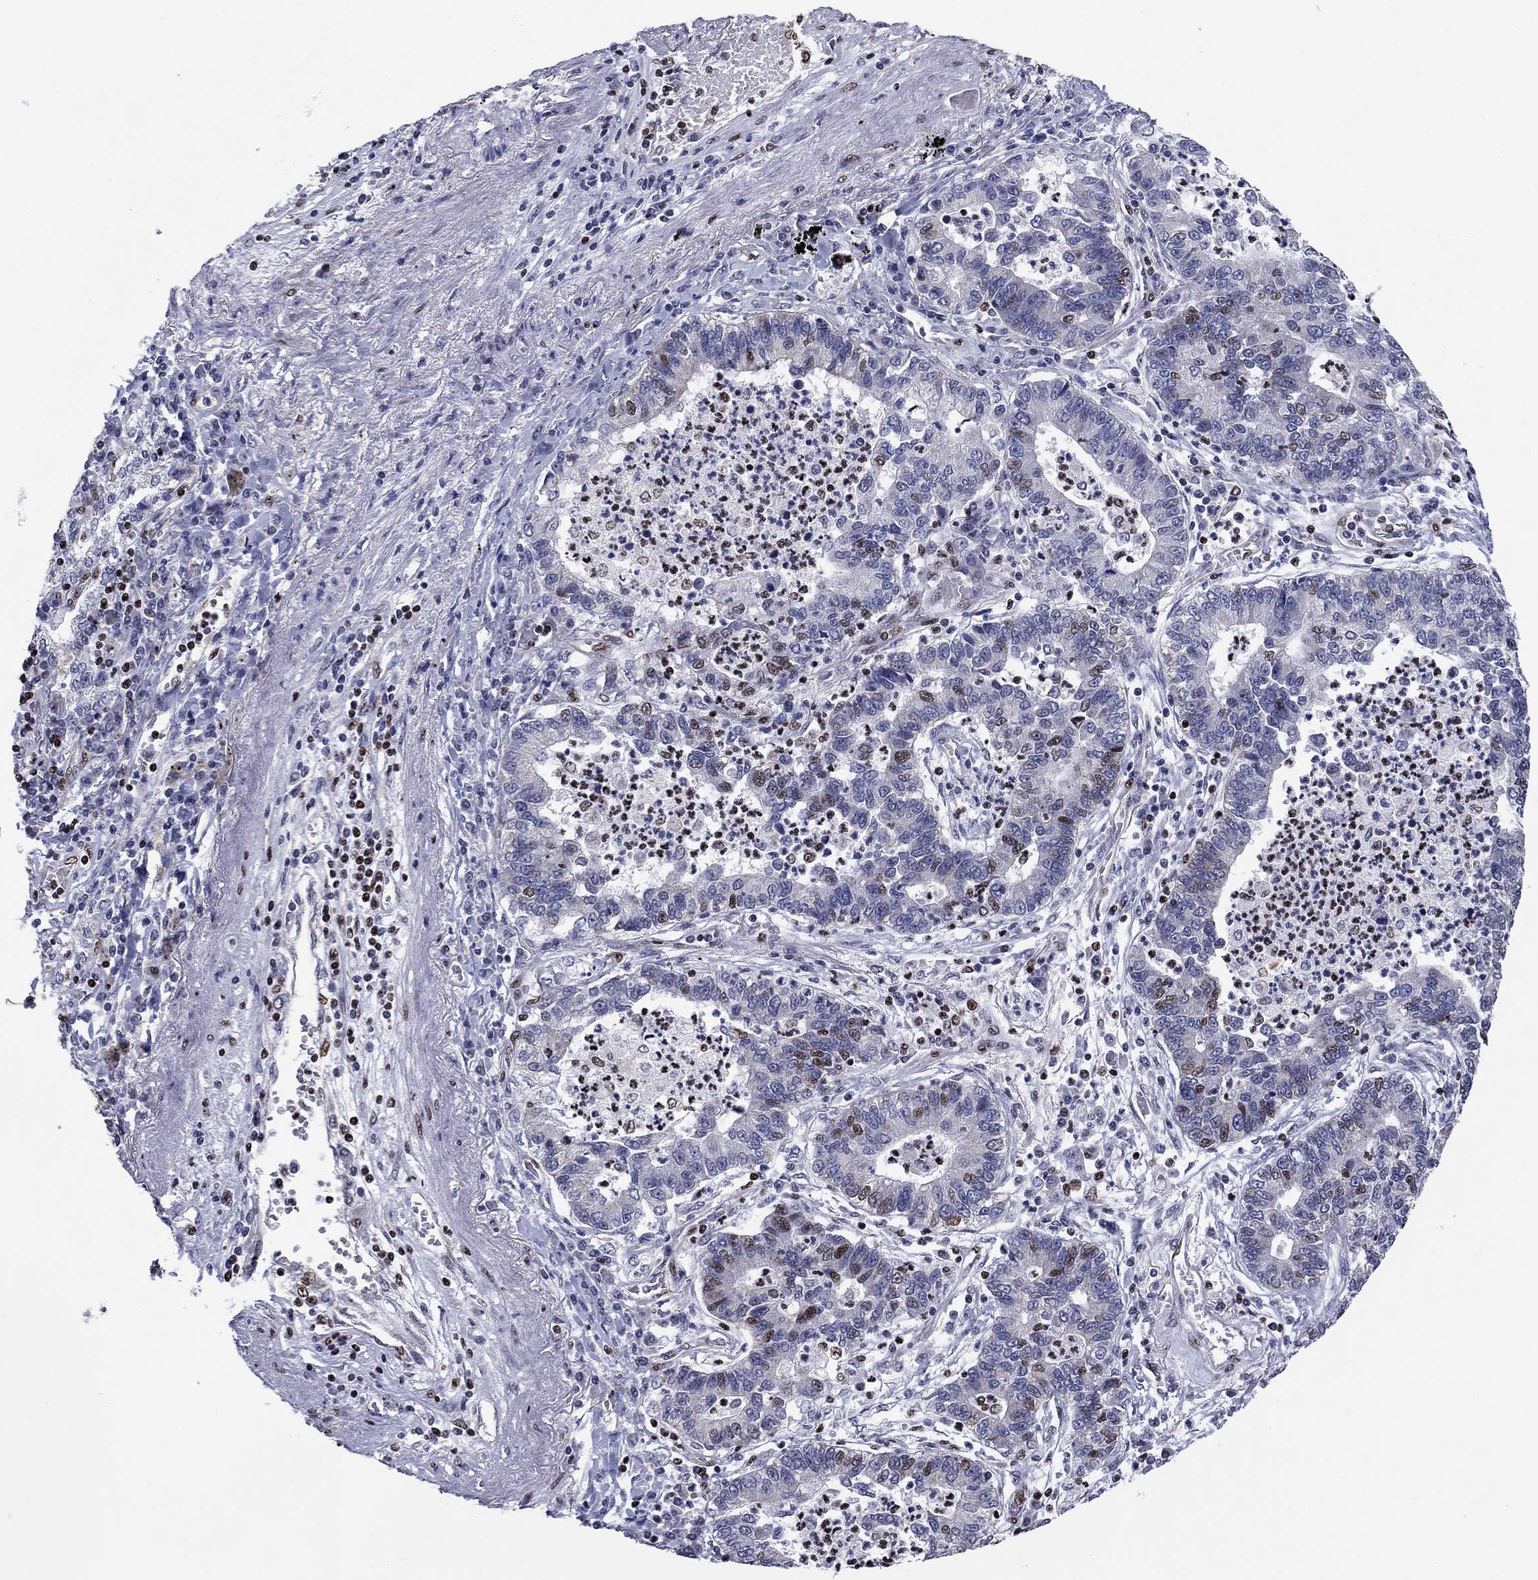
{"staining": {"intensity": "moderate", "quantity": "<25%", "location": "nuclear"}, "tissue": "lung cancer", "cell_type": "Tumor cells", "image_type": "cancer", "snomed": [{"axis": "morphology", "description": "Adenocarcinoma, NOS"}, {"axis": "topography", "description": "Lung"}], "caption": "Immunohistochemical staining of human lung cancer (adenocarcinoma) displays low levels of moderate nuclear protein positivity in about <25% of tumor cells.", "gene": "N4BP2", "patient": {"sex": "female", "age": 57}}